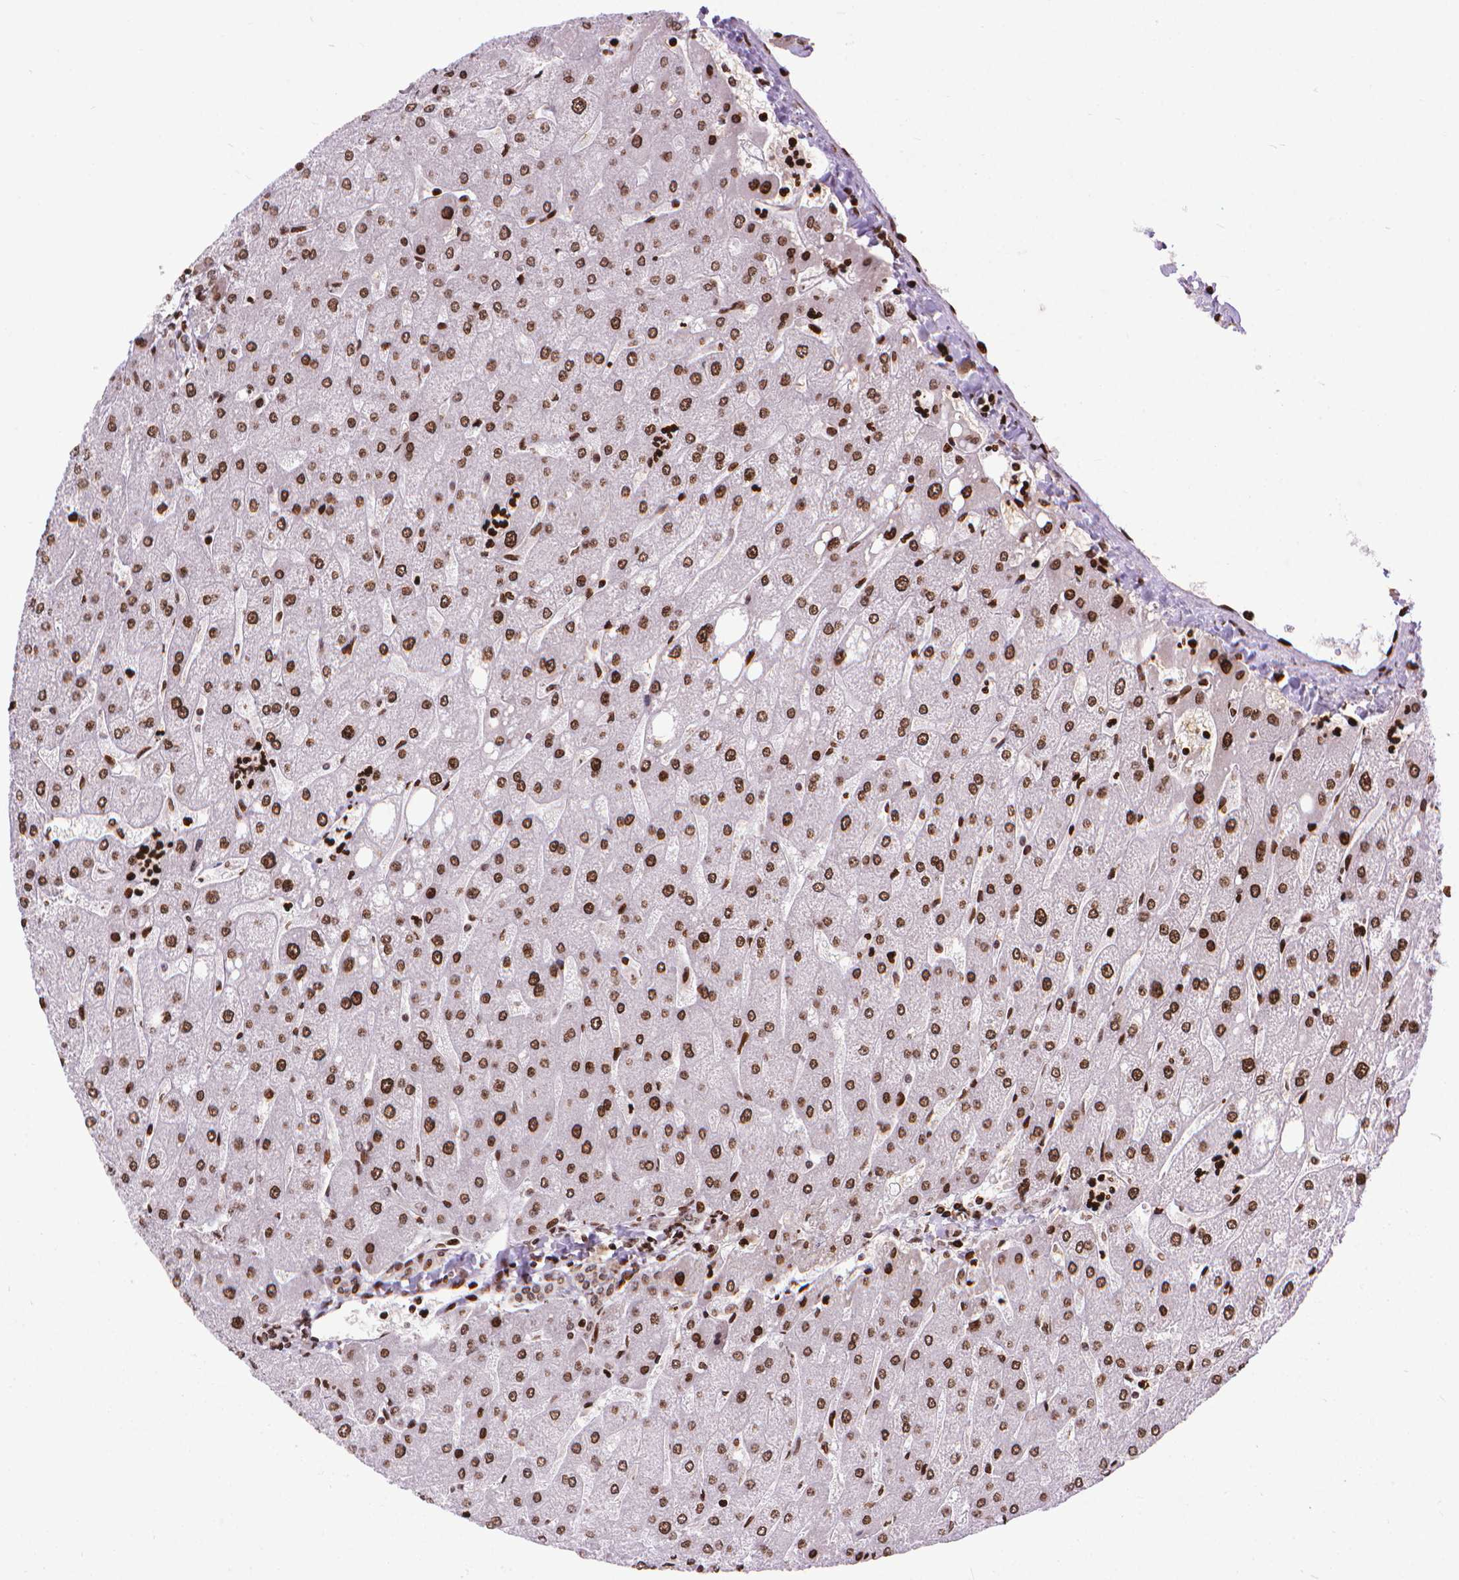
{"staining": {"intensity": "moderate", "quantity": ">75%", "location": "nuclear"}, "tissue": "liver", "cell_type": "Cholangiocytes", "image_type": "normal", "snomed": [{"axis": "morphology", "description": "Normal tissue, NOS"}, {"axis": "topography", "description": "Liver"}], "caption": "Immunohistochemical staining of unremarkable human liver exhibits medium levels of moderate nuclear expression in about >75% of cholangiocytes.", "gene": "AMER1", "patient": {"sex": "male", "age": 67}}